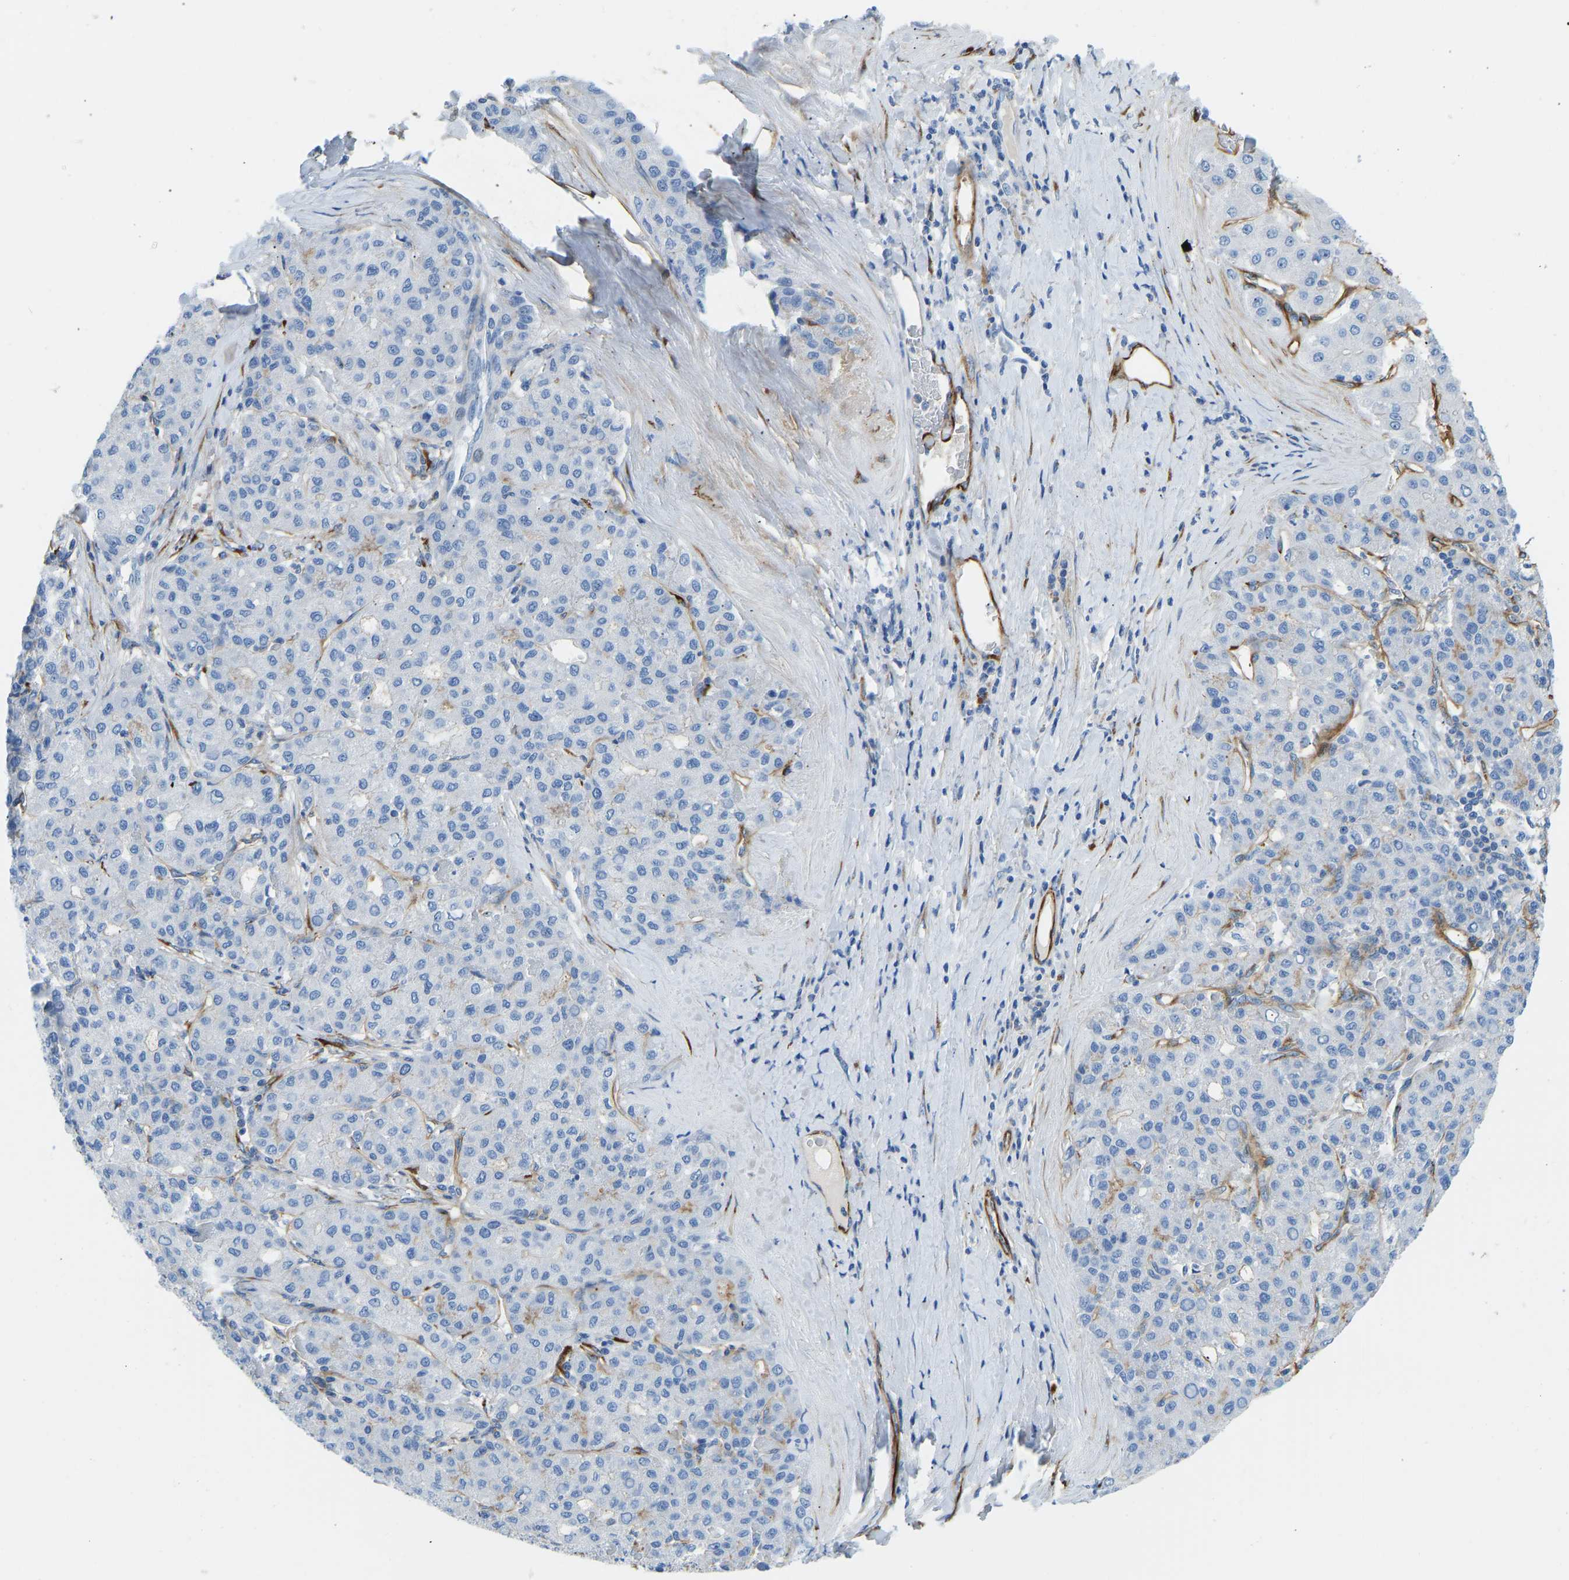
{"staining": {"intensity": "negative", "quantity": "none", "location": "none"}, "tissue": "liver cancer", "cell_type": "Tumor cells", "image_type": "cancer", "snomed": [{"axis": "morphology", "description": "Carcinoma, Hepatocellular, NOS"}, {"axis": "topography", "description": "Liver"}], "caption": "IHC micrograph of liver cancer stained for a protein (brown), which exhibits no expression in tumor cells. (DAB (3,3'-diaminobenzidine) immunohistochemistry with hematoxylin counter stain).", "gene": "COL15A1", "patient": {"sex": "male", "age": 65}}